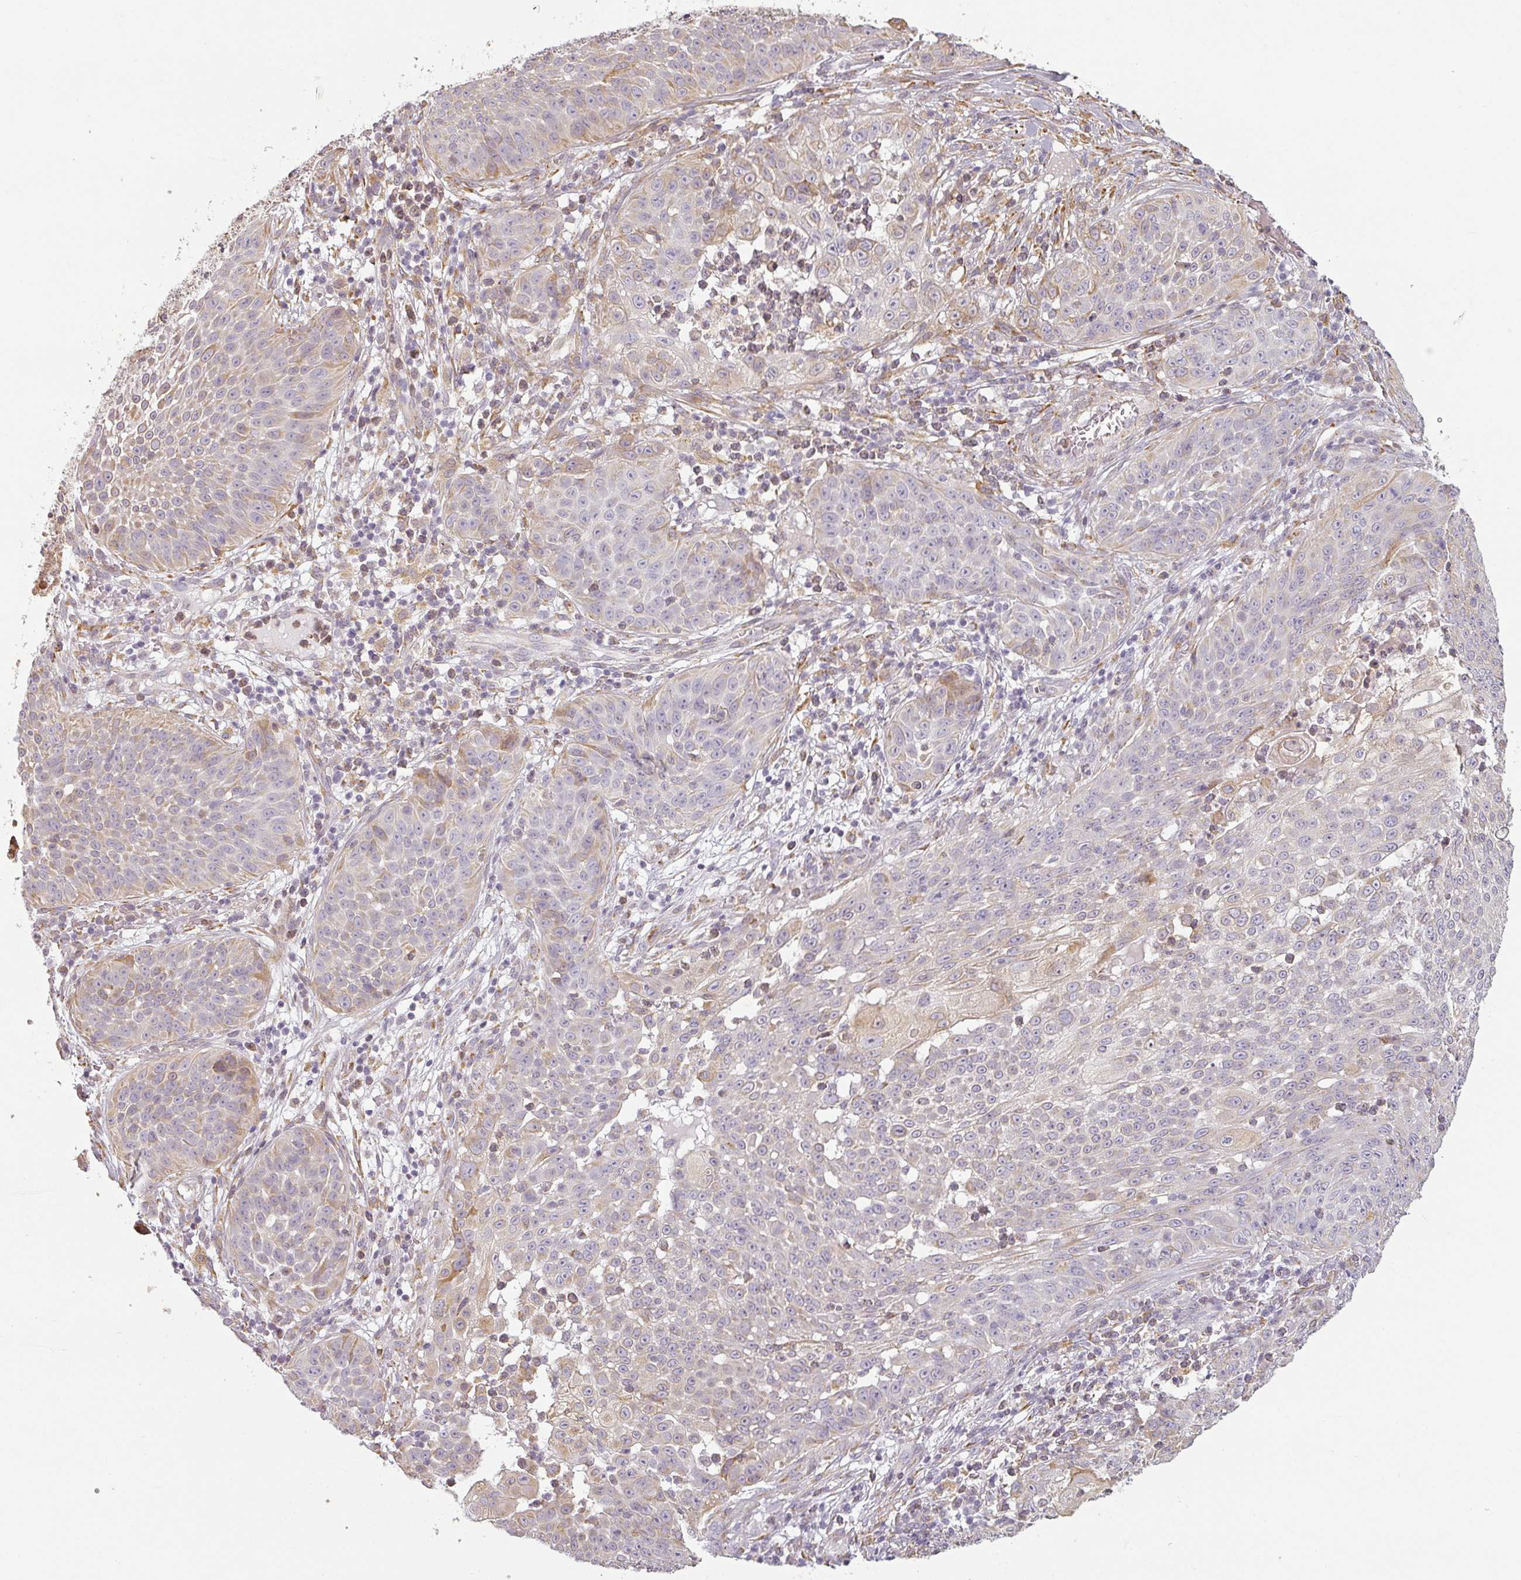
{"staining": {"intensity": "weak", "quantity": "<25%", "location": "cytoplasmic/membranous"}, "tissue": "skin cancer", "cell_type": "Tumor cells", "image_type": "cancer", "snomed": [{"axis": "morphology", "description": "Squamous cell carcinoma, NOS"}, {"axis": "topography", "description": "Skin"}], "caption": "Immunohistochemical staining of squamous cell carcinoma (skin) reveals no significant positivity in tumor cells. (Brightfield microscopy of DAB (3,3'-diaminobenzidine) immunohistochemistry (IHC) at high magnification).", "gene": "CCDC144A", "patient": {"sex": "male", "age": 24}}